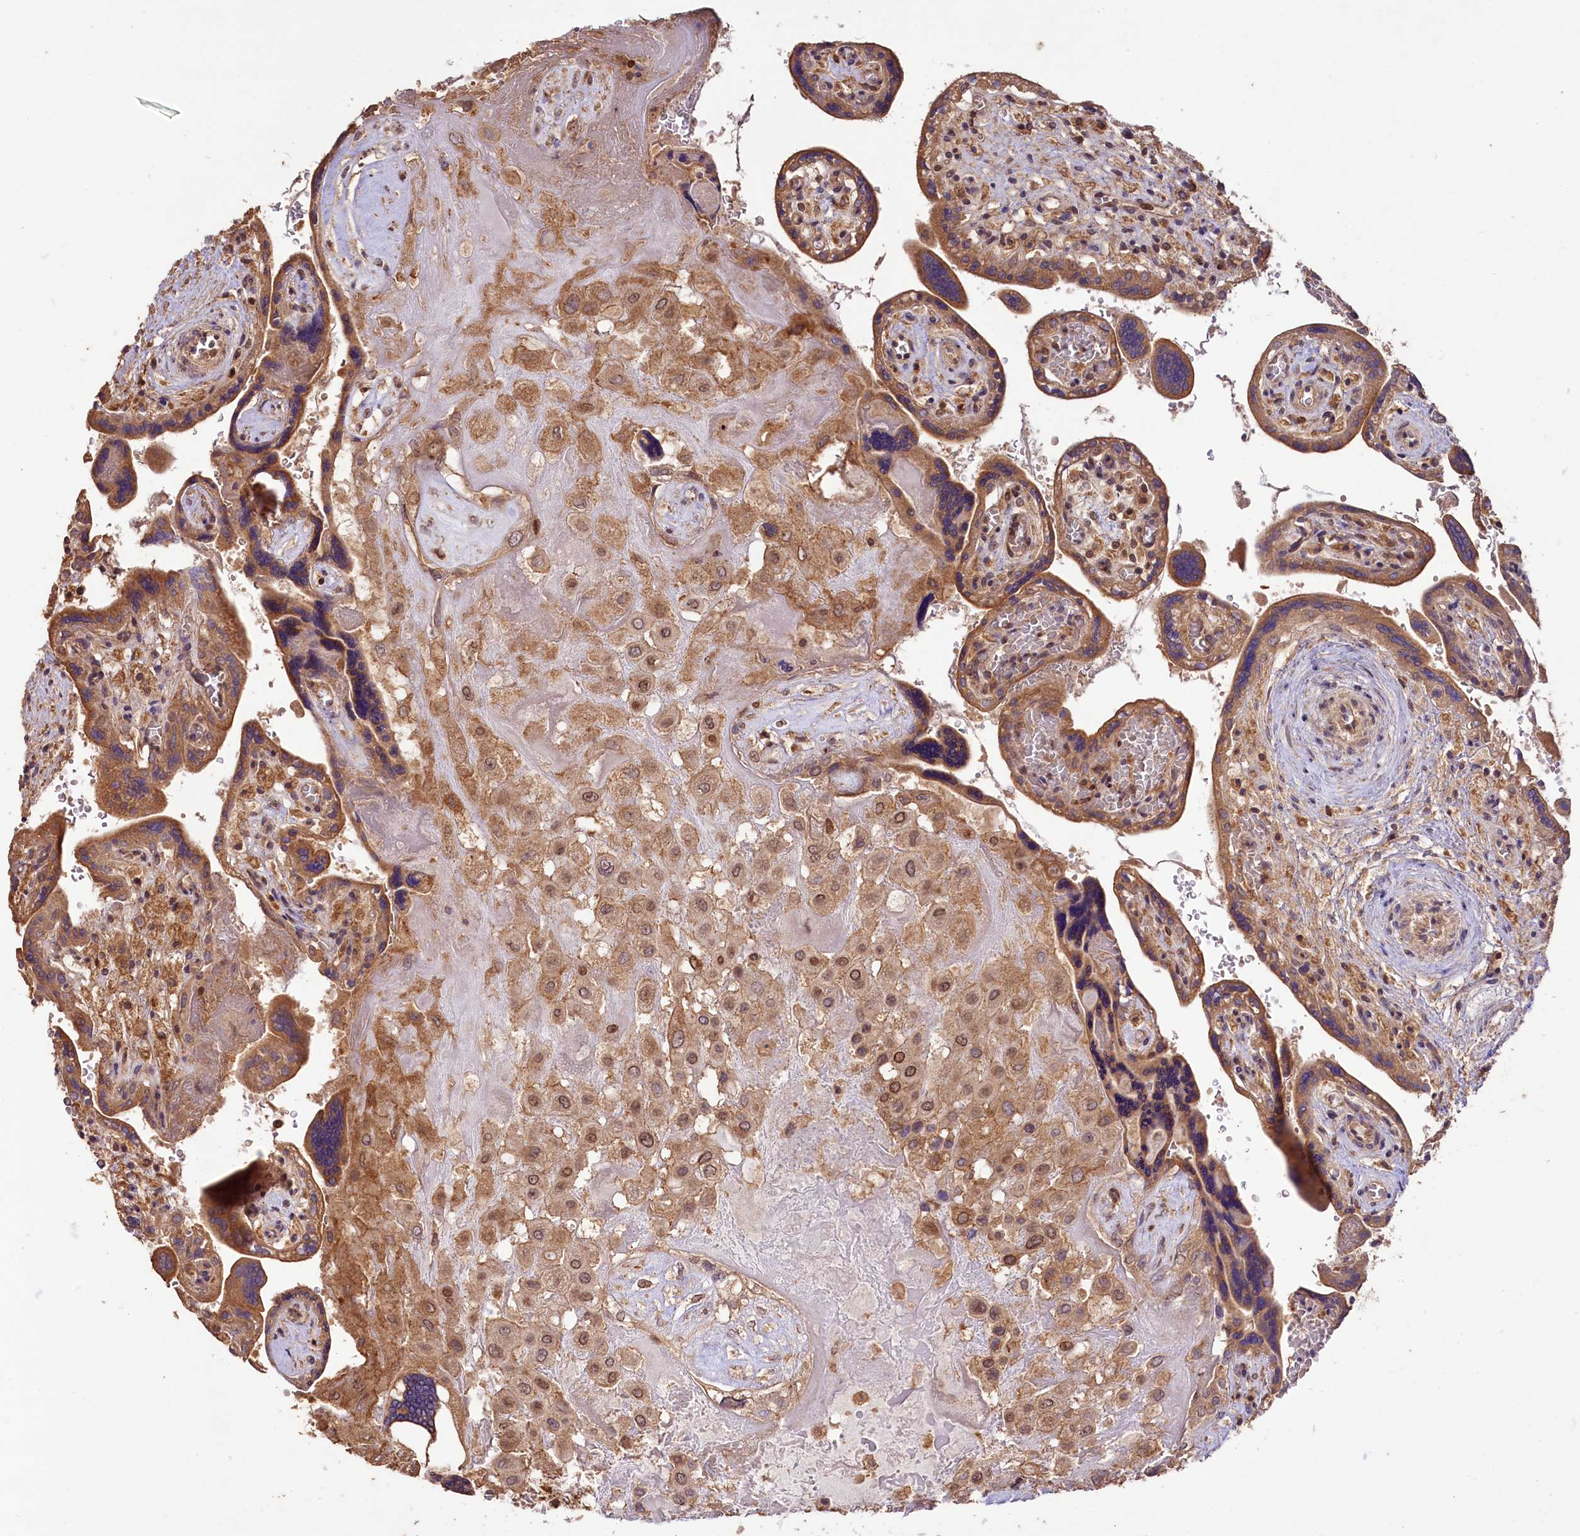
{"staining": {"intensity": "moderate", "quantity": ">75%", "location": "cytoplasmic/membranous,nuclear"}, "tissue": "placenta", "cell_type": "Decidual cells", "image_type": "normal", "snomed": [{"axis": "morphology", "description": "Normal tissue, NOS"}, {"axis": "topography", "description": "Placenta"}], "caption": "Protein expression analysis of benign placenta reveals moderate cytoplasmic/membranous,nuclear staining in about >75% of decidual cells. (IHC, brightfield microscopy, high magnification).", "gene": "RRP8", "patient": {"sex": "female", "age": 37}}